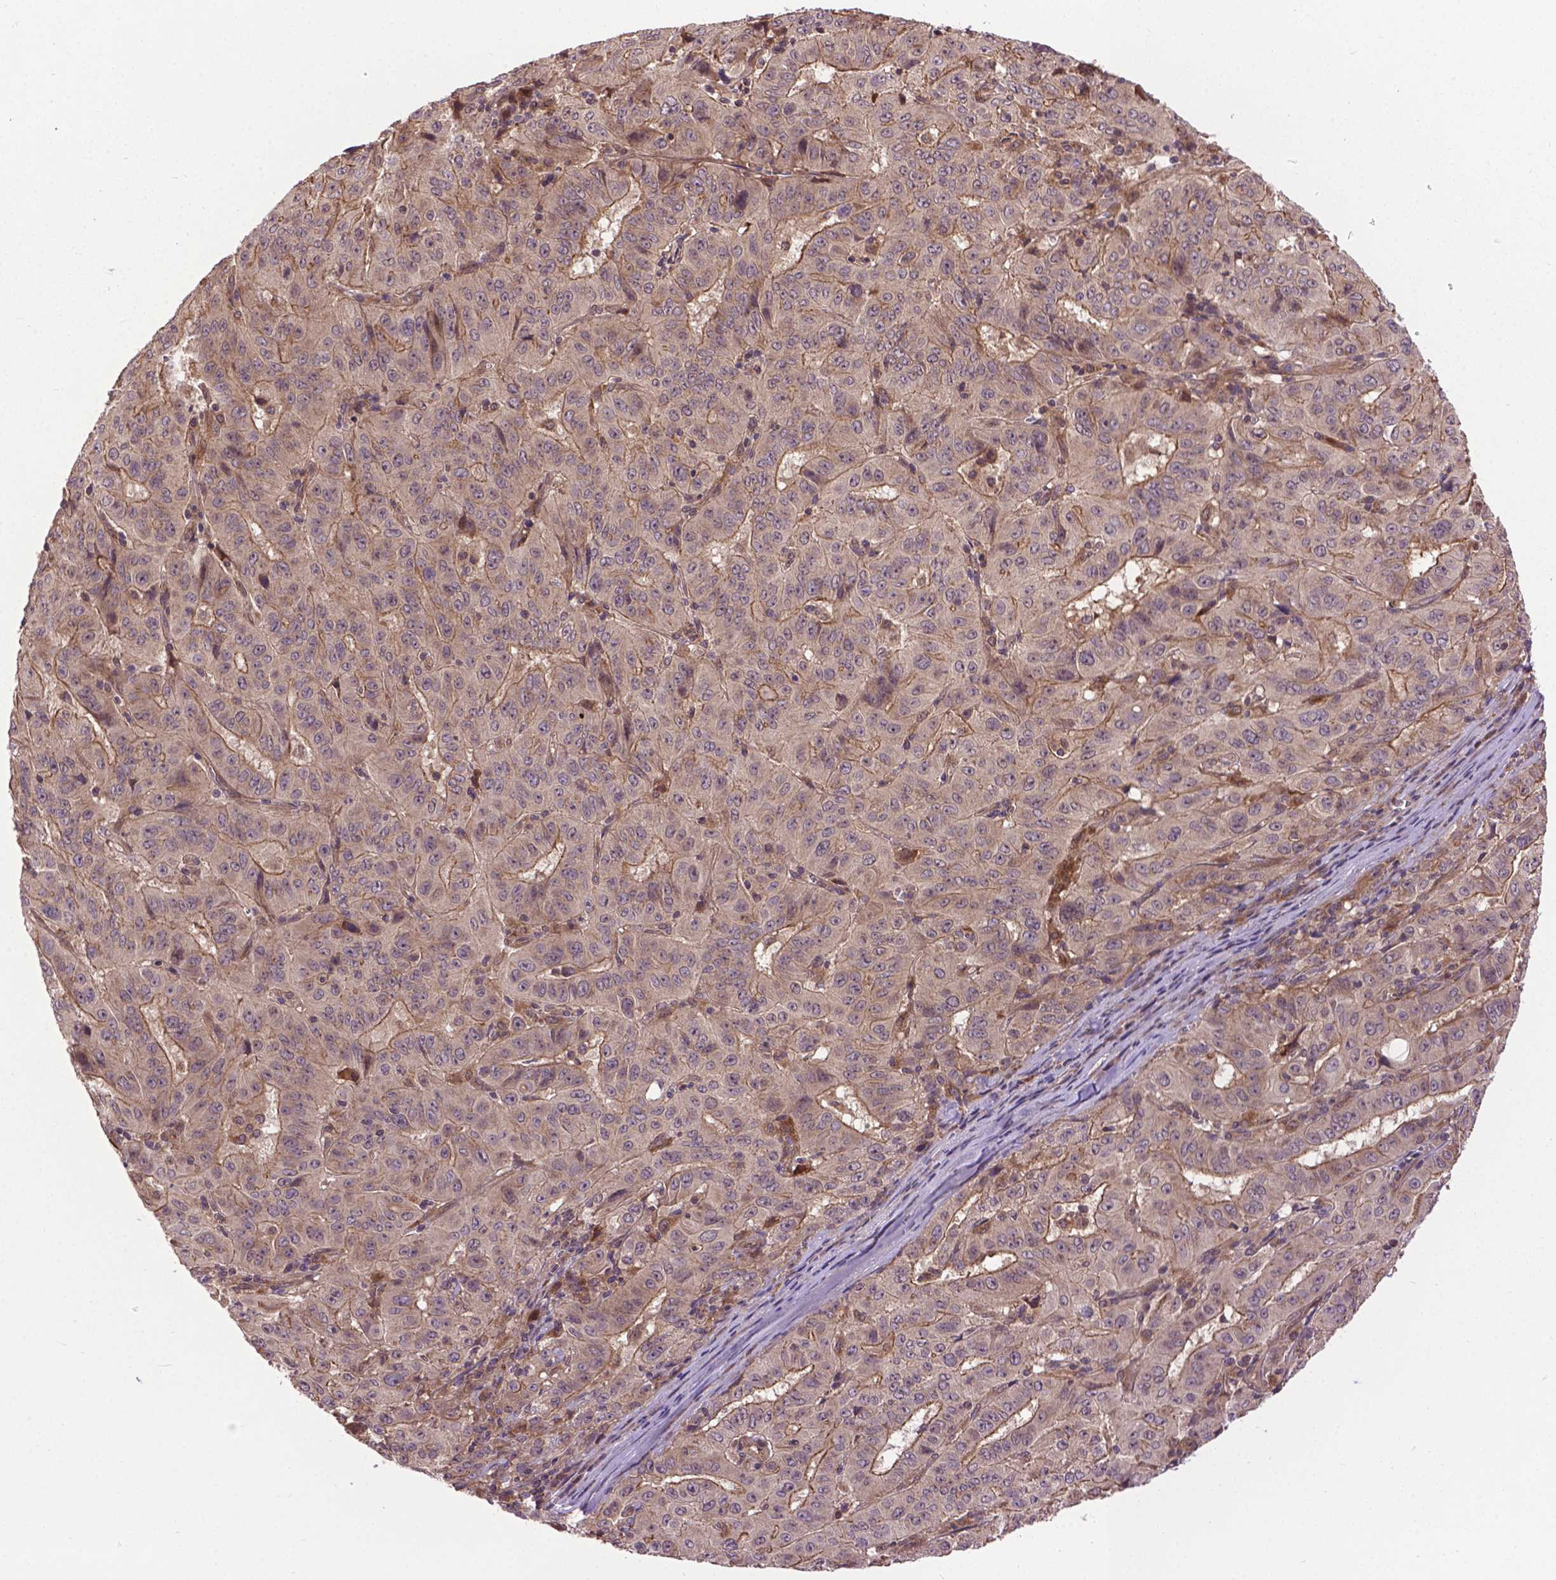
{"staining": {"intensity": "moderate", "quantity": ">75%", "location": "cytoplasmic/membranous"}, "tissue": "pancreatic cancer", "cell_type": "Tumor cells", "image_type": "cancer", "snomed": [{"axis": "morphology", "description": "Adenocarcinoma, NOS"}, {"axis": "topography", "description": "Pancreas"}], "caption": "Pancreatic adenocarcinoma stained for a protein (brown) demonstrates moderate cytoplasmic/membranous positive expression in about >75% of tumor cells.", "gene": "ZNF616", "patient": {"sex": "male", "age": 63}}